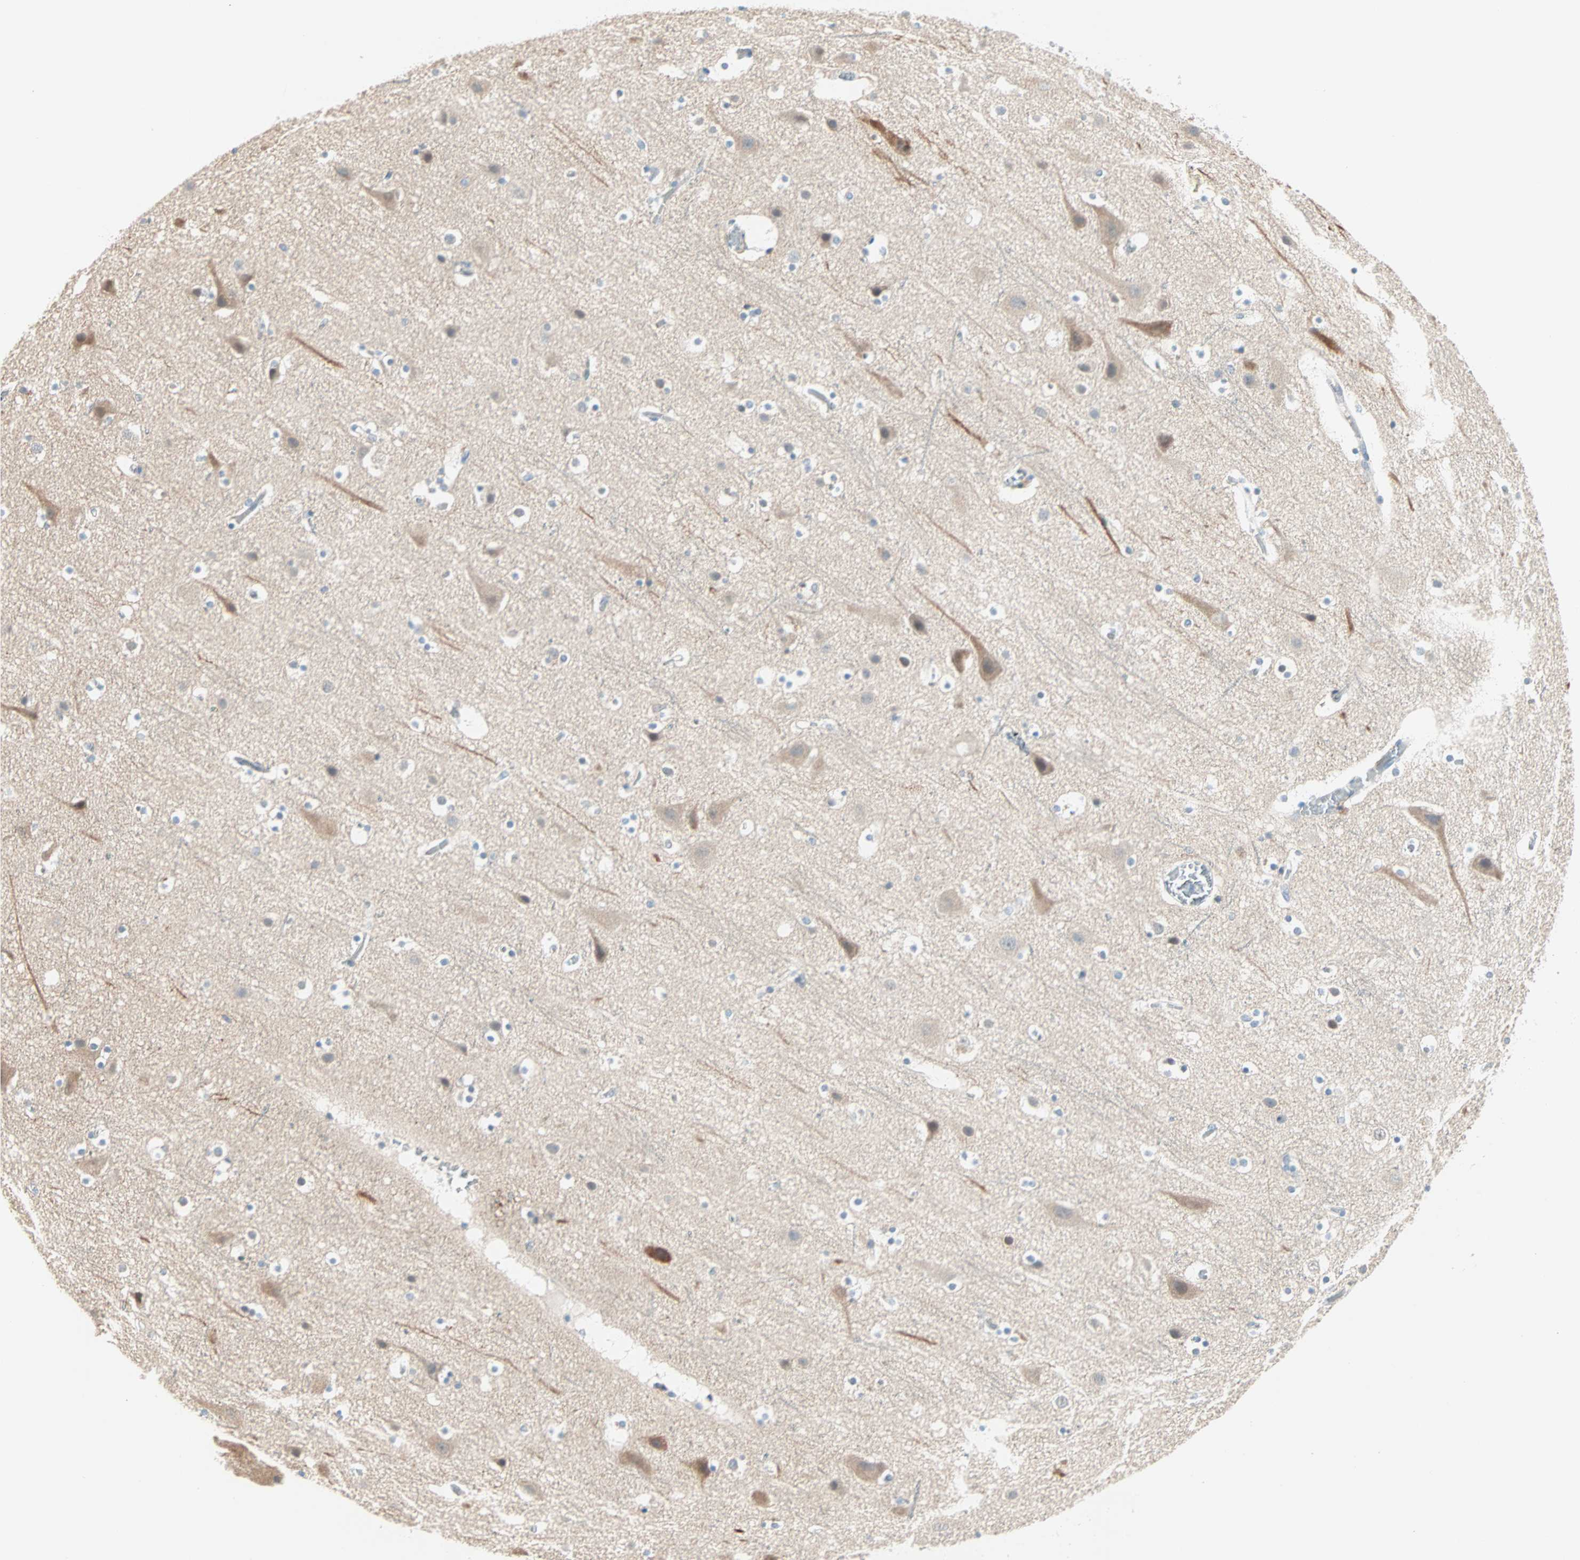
{"staining": {"intensity": "negative", "quantity": "none", "location": "none"}, "tissue": "cerebral cortex", "cell_type": "Endothelial cells", "image_type": "normal", "snomed": [{"axis": "morphology", "description": "Normal tissue, NOS"}, {"axis": "topography", "description": "Cerebral cortex"}], "caption": "This is a image of immunohistochemistry (IHC) staining of unremarkable cerebral cortex, which shows no expression in endothelial cells.", "gene": "SULT1C2", "patient": {"sex": "male", "age": 45}}